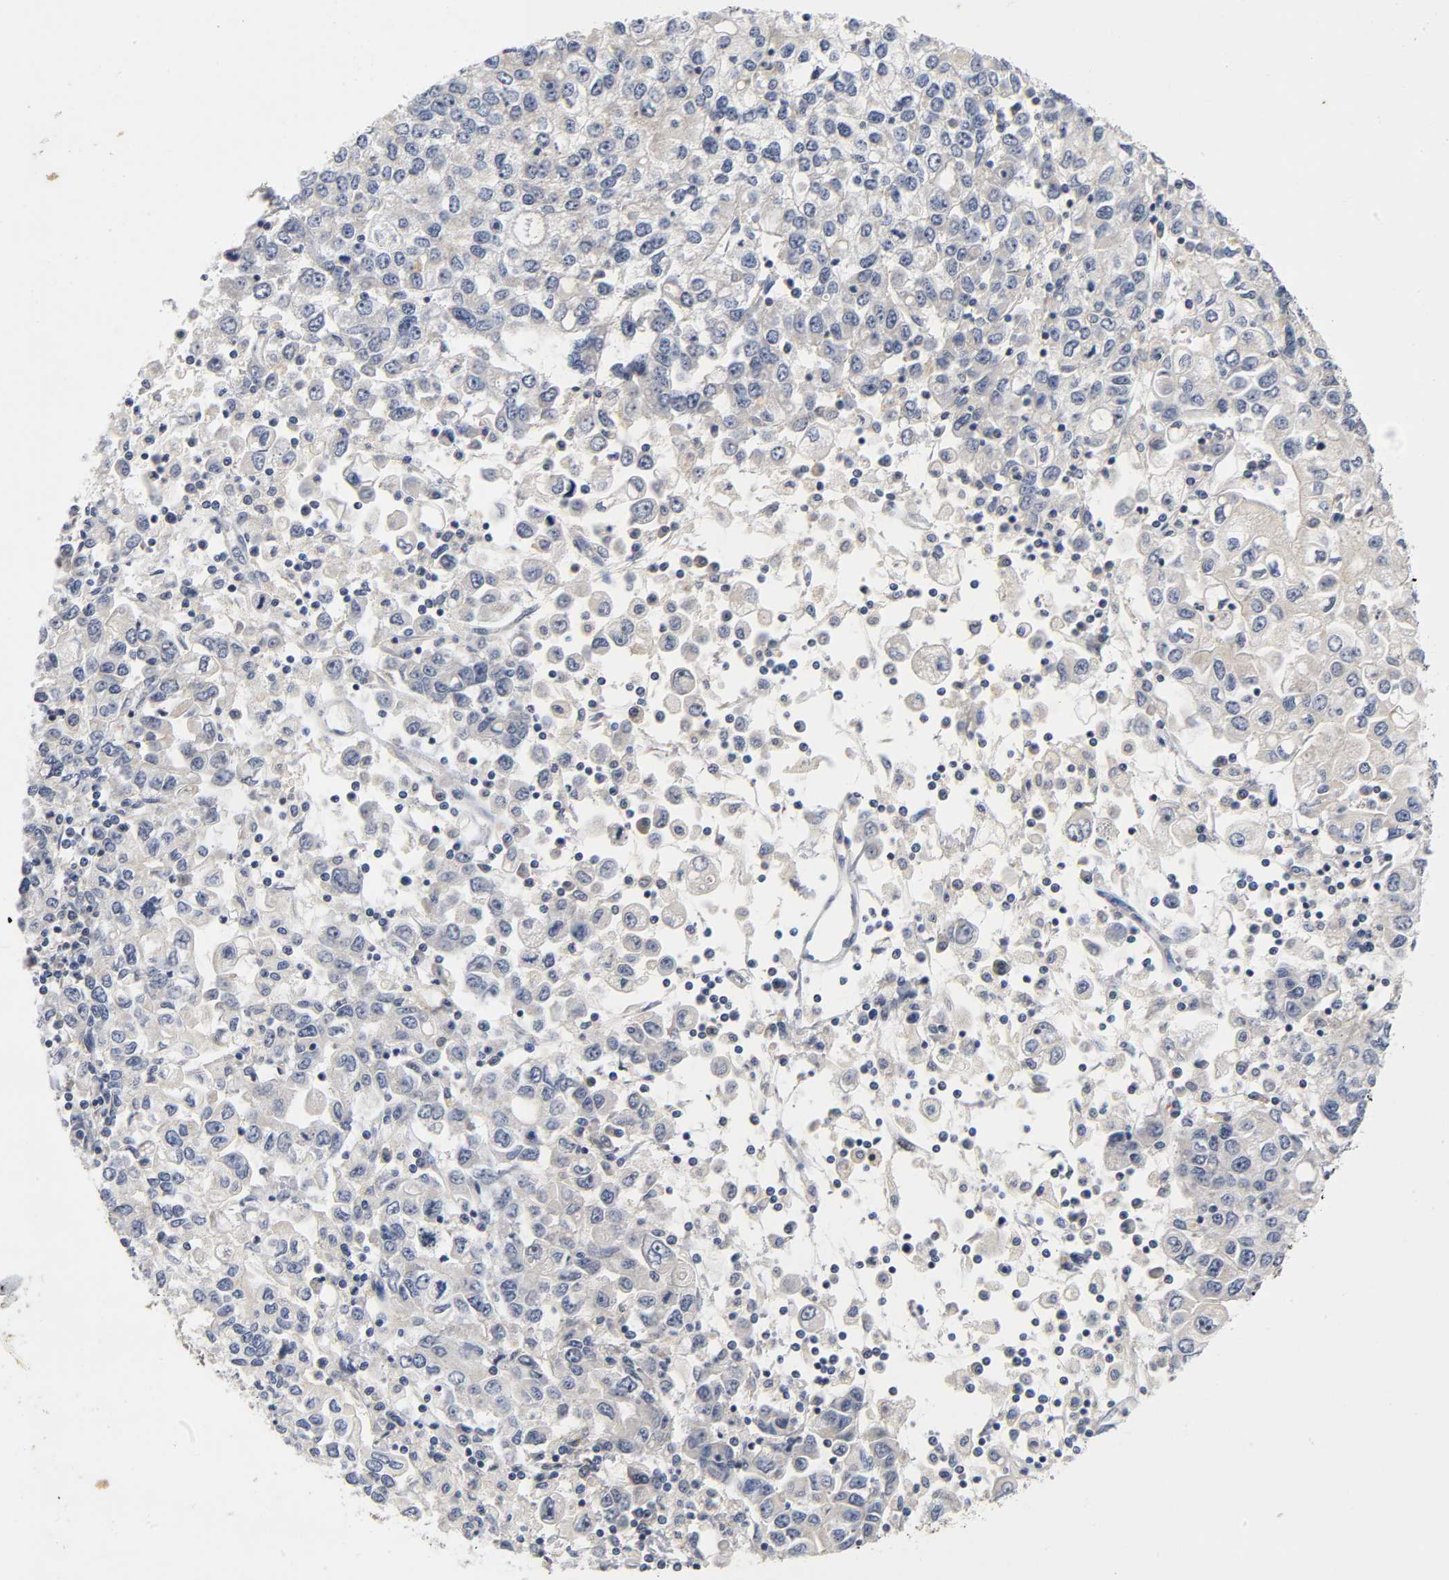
{"staining": {"intensity": "negative", "quantity": "none", "location": "none"}, "tissue": "stomach cancer", "cell_type": "Tumor cells", "image_type": "cancer", "snomed": [{"axis": "morphology", "description": "Adenocarcinoma, NOS"}, {"axis": "topography", "description": "Stomach, lower"}], "caption": "Immunohistochemistry (IHC) histopathology image of neoplastic tissue: human stomach adenocarcinoma stained with DAB reveals no significant protein expression in tumor cells.", "gene": "NRP1", "patient": {"sex": "female", "age": 72}}